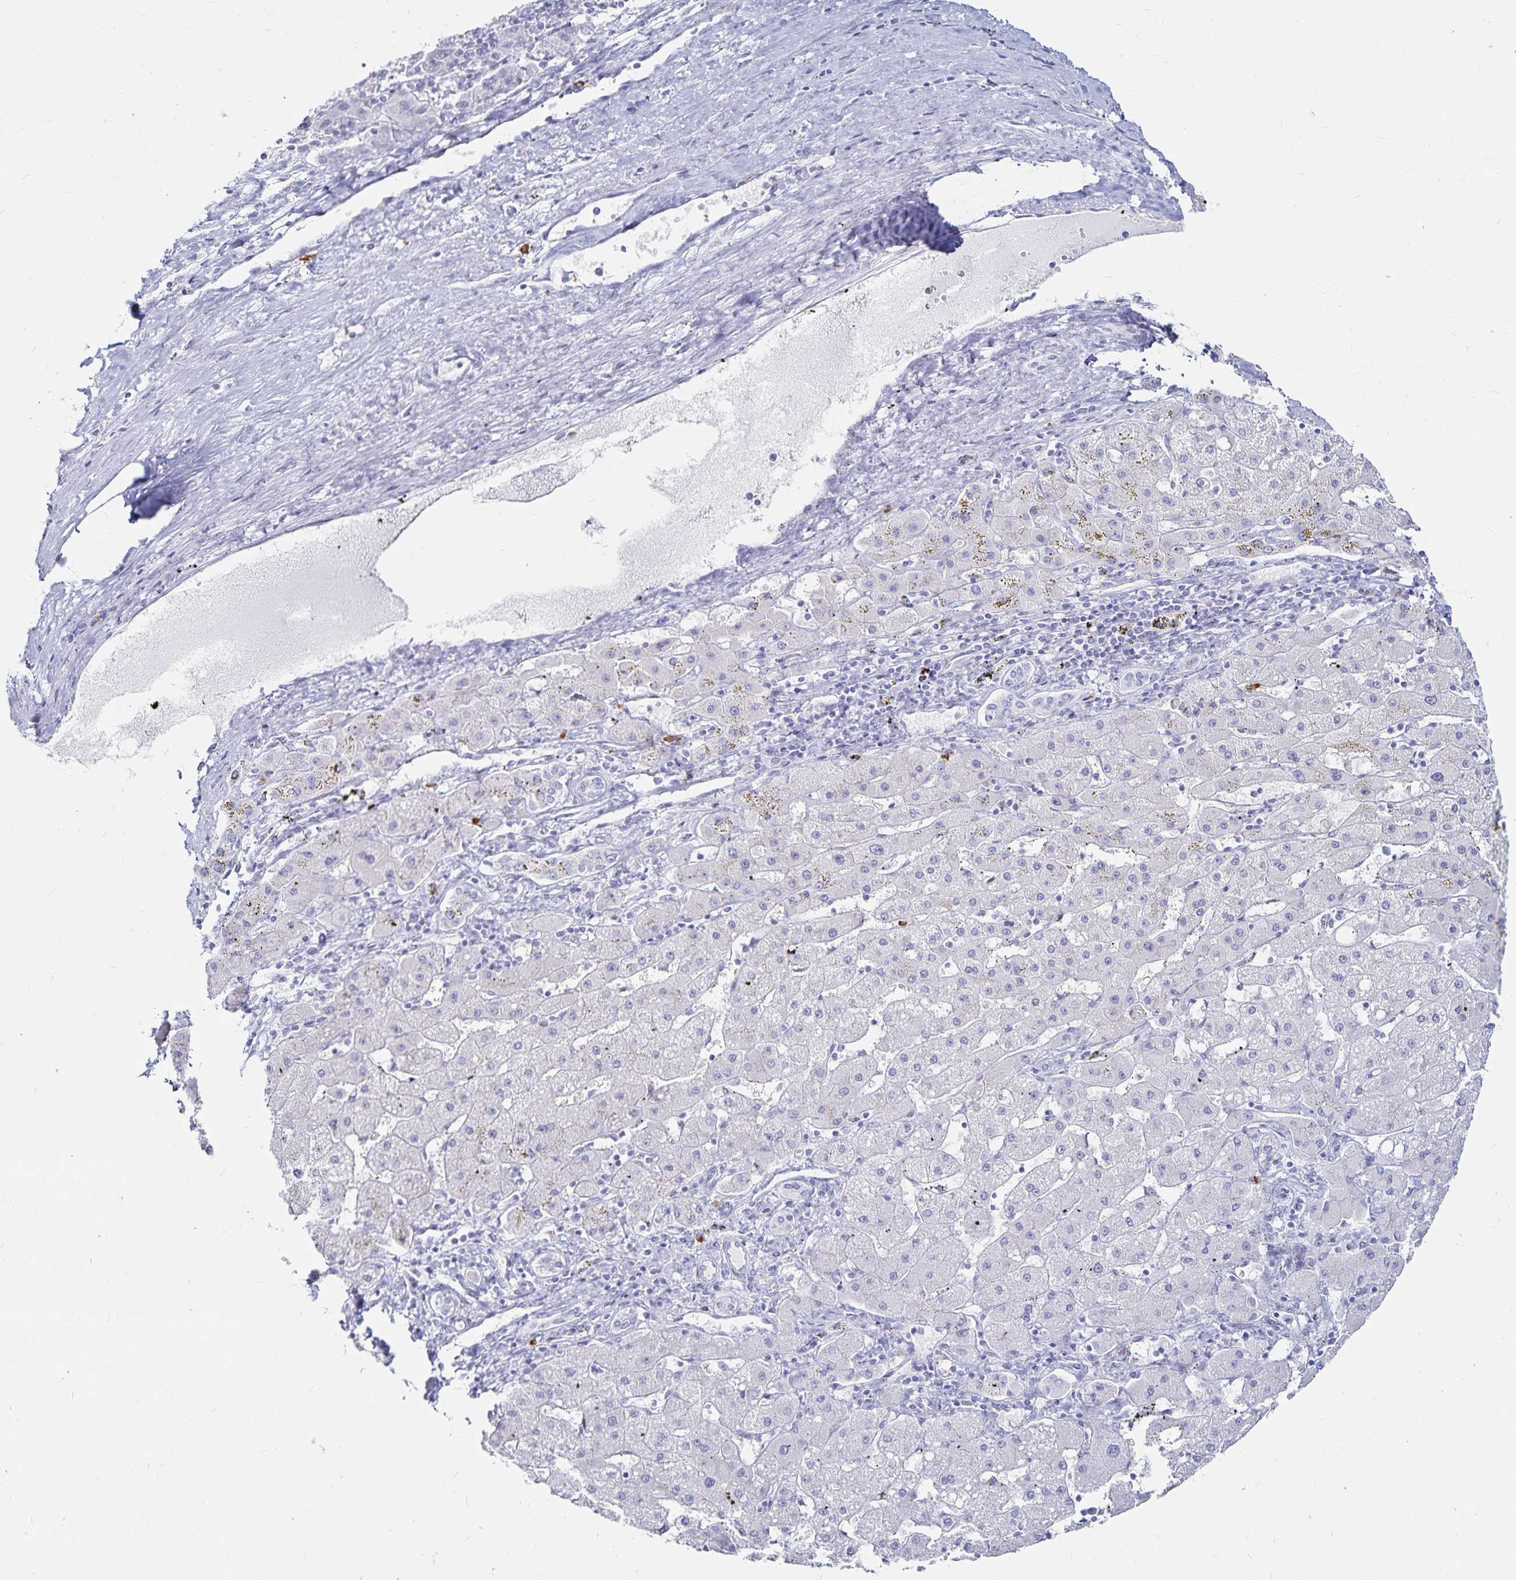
{"staining": {"intensity": "negative", "quantity": "none", "location": "none"}, "tissue": "liver cancer", "cell_type": "Tumor cells", "image_type": "cancer", "snomed": [{"axis": "morphology", "description": "Carcinoma, Hepatocellular, NOS"}, {"axis": "topography", "description": "Liver"}], "caption": "A high-resolution photomicrograph shows immunohistochemistry (IHC) staining of liver cancer, which displays no significant expression in tumor cells.", "gene": "TNIP1", "patient": {"sex": "female", "age": 82}}